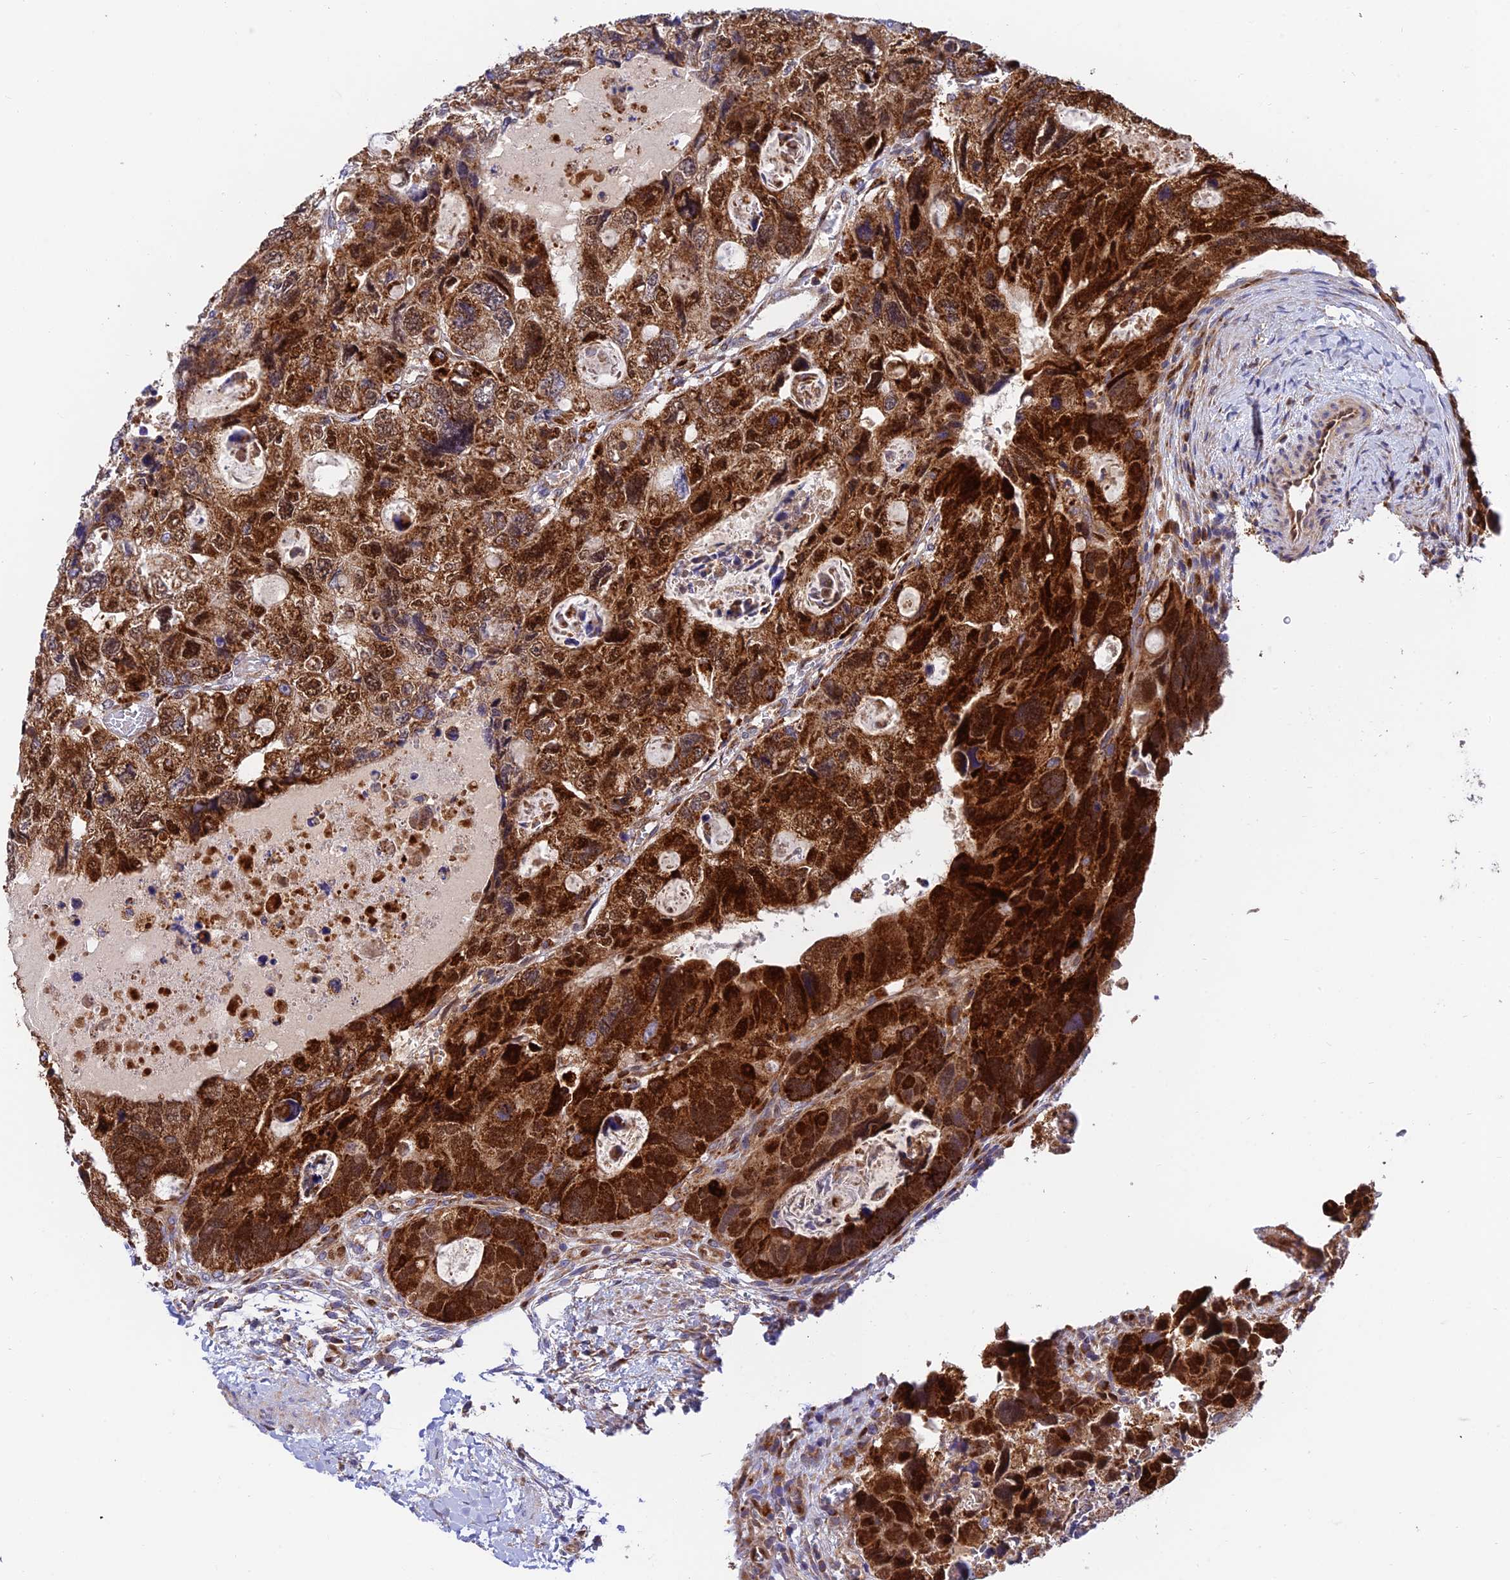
{"staining": {"intensity": "strong", "quantity": ">75%", "location": "cytoplasmic/membranous,nuclear"}, "tissue": "colorectal cancer", "cell_type": "Tumor cells", "image_type": "cancer", "snomed": [{"axis": "morphology", "description": "Adenocarcinoma, NOS"}, {"axis": "topography", "description": "Rectum"}], "caption": "Immunohistochemistry (DAB (3,3'-diaminobenzidine)) staining of adenocarcinoma (colorectal) shows strong cytoplasmic/membranous and nuclear protein positivity in about >75% of tumor cells. (Brightfield microscopy of DAB IHC at high magnification).", "gene": "PODNL1", "patient": {"sex": "male", "age": 59}}